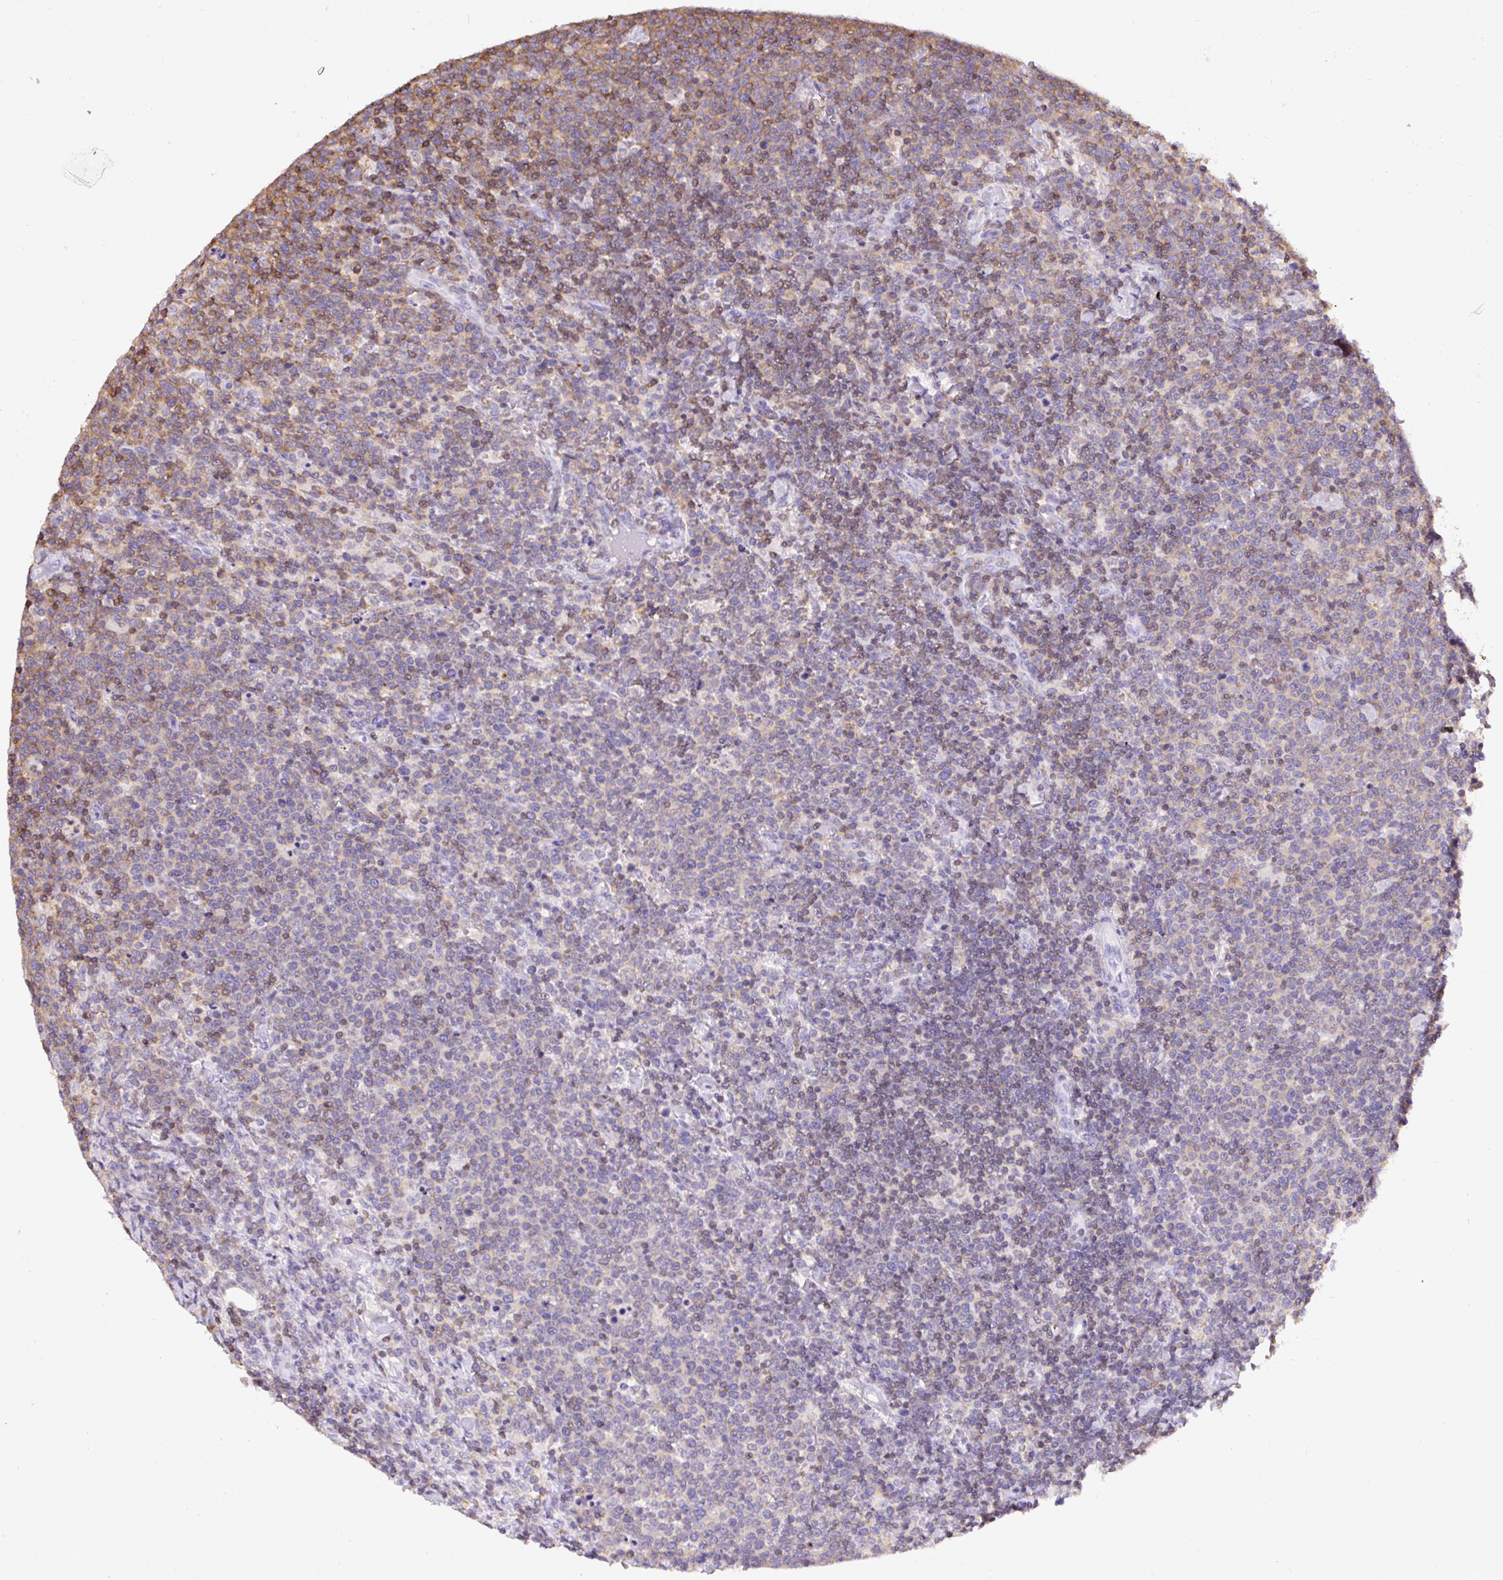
{"staining": {"intensity": "weak", "quantity": "25%-75%", "location": "cytoplasmic/membranous"}, "tissue": "lymphoma", "cell_type": "Tumor cells", "image_type": "cancer", "snomed": [{"axis": "morphology", "description": "Malignant lymphoma, non-Hodgkin's type, High grade"}, {"axis": "topography", "description": "Lymph node"}], "caption": "Tumor cells demonstrate weak cytoplasmic/membranous staining in about 25%-75% of cells in lymphoma.", "gene": "FAM228B", "patient": {"sex": "male", "age": 61}}